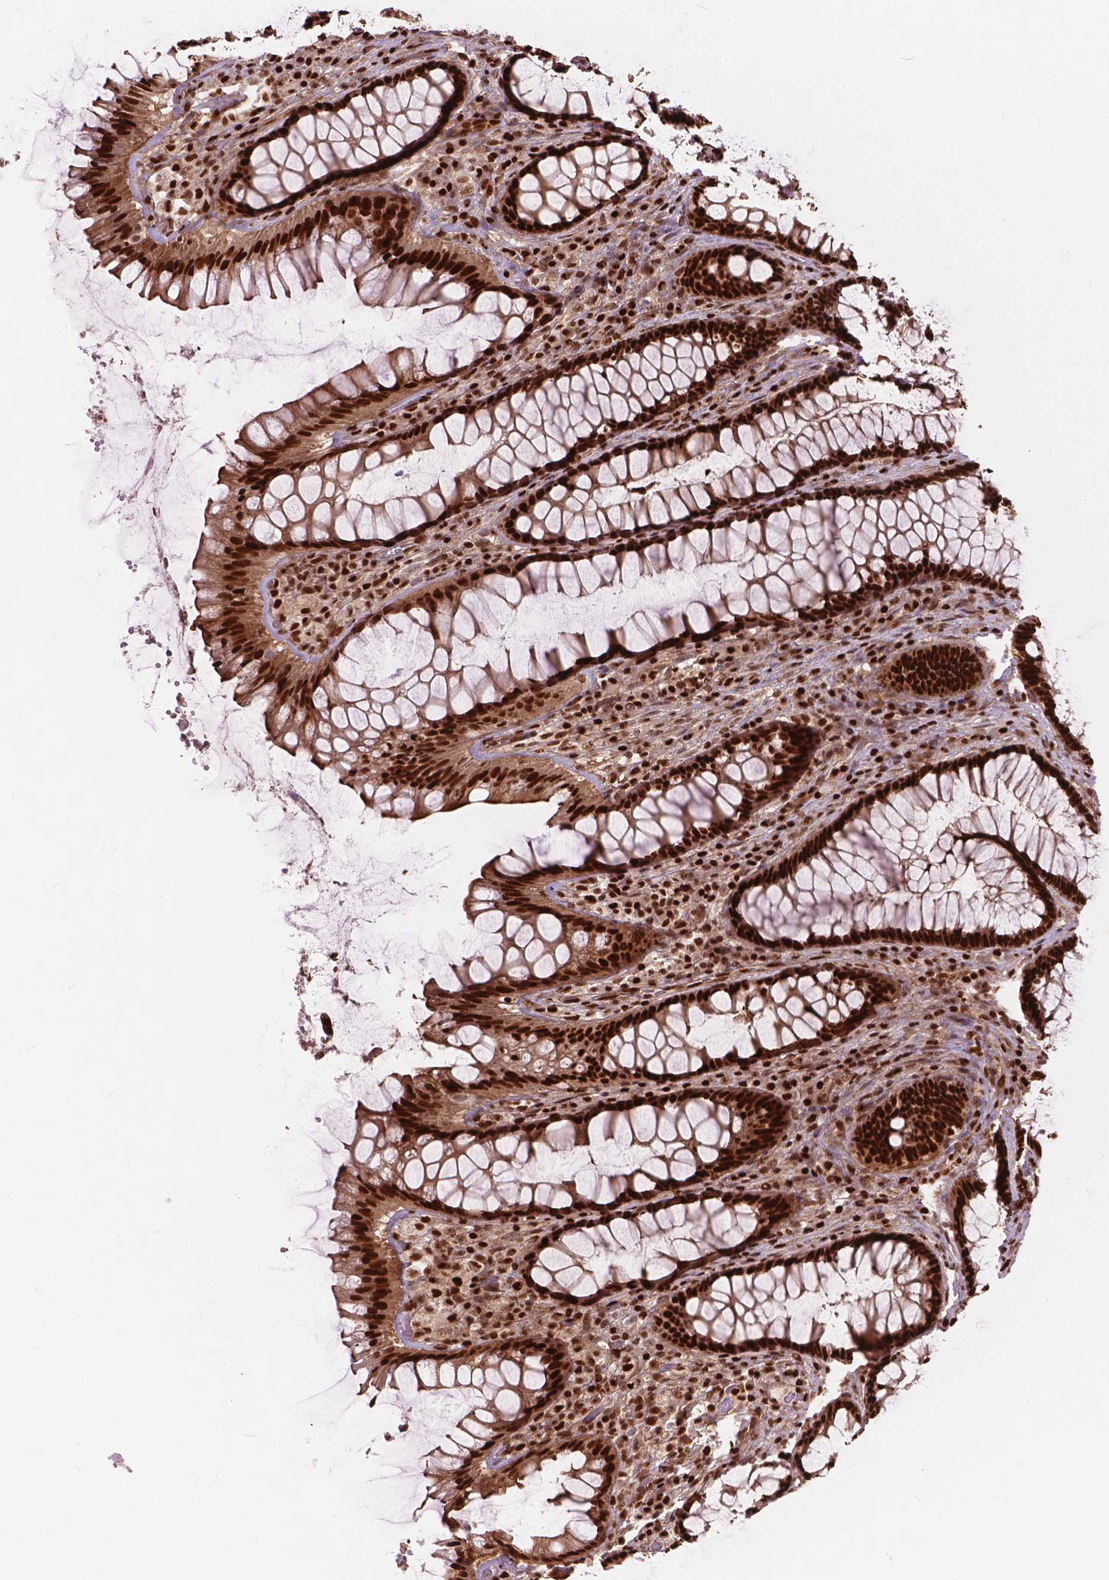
{"staining": {"intensity": "strong", "quantity": ">75%", "location": "nuclear"}, "tissue": "rectum", "cell_type": "Glandular cells", "image_type": "normal", "snomed": [{"axis": "morphology", "description": "Normal tissue, NOS"}, {"axis": "topography", "description": "Rectum"}], "caption": "A high-resolution micrograph shows immunohistochemistry (IHC) staining of unremarkable rectum, which shows strong nuclear positivity in about >75% of glandular cells. (DAB = brown stain, brightfield microscopy at high magnification).", "gene": "ANP32A", "patient": {"sex": "male", "age": 72}}